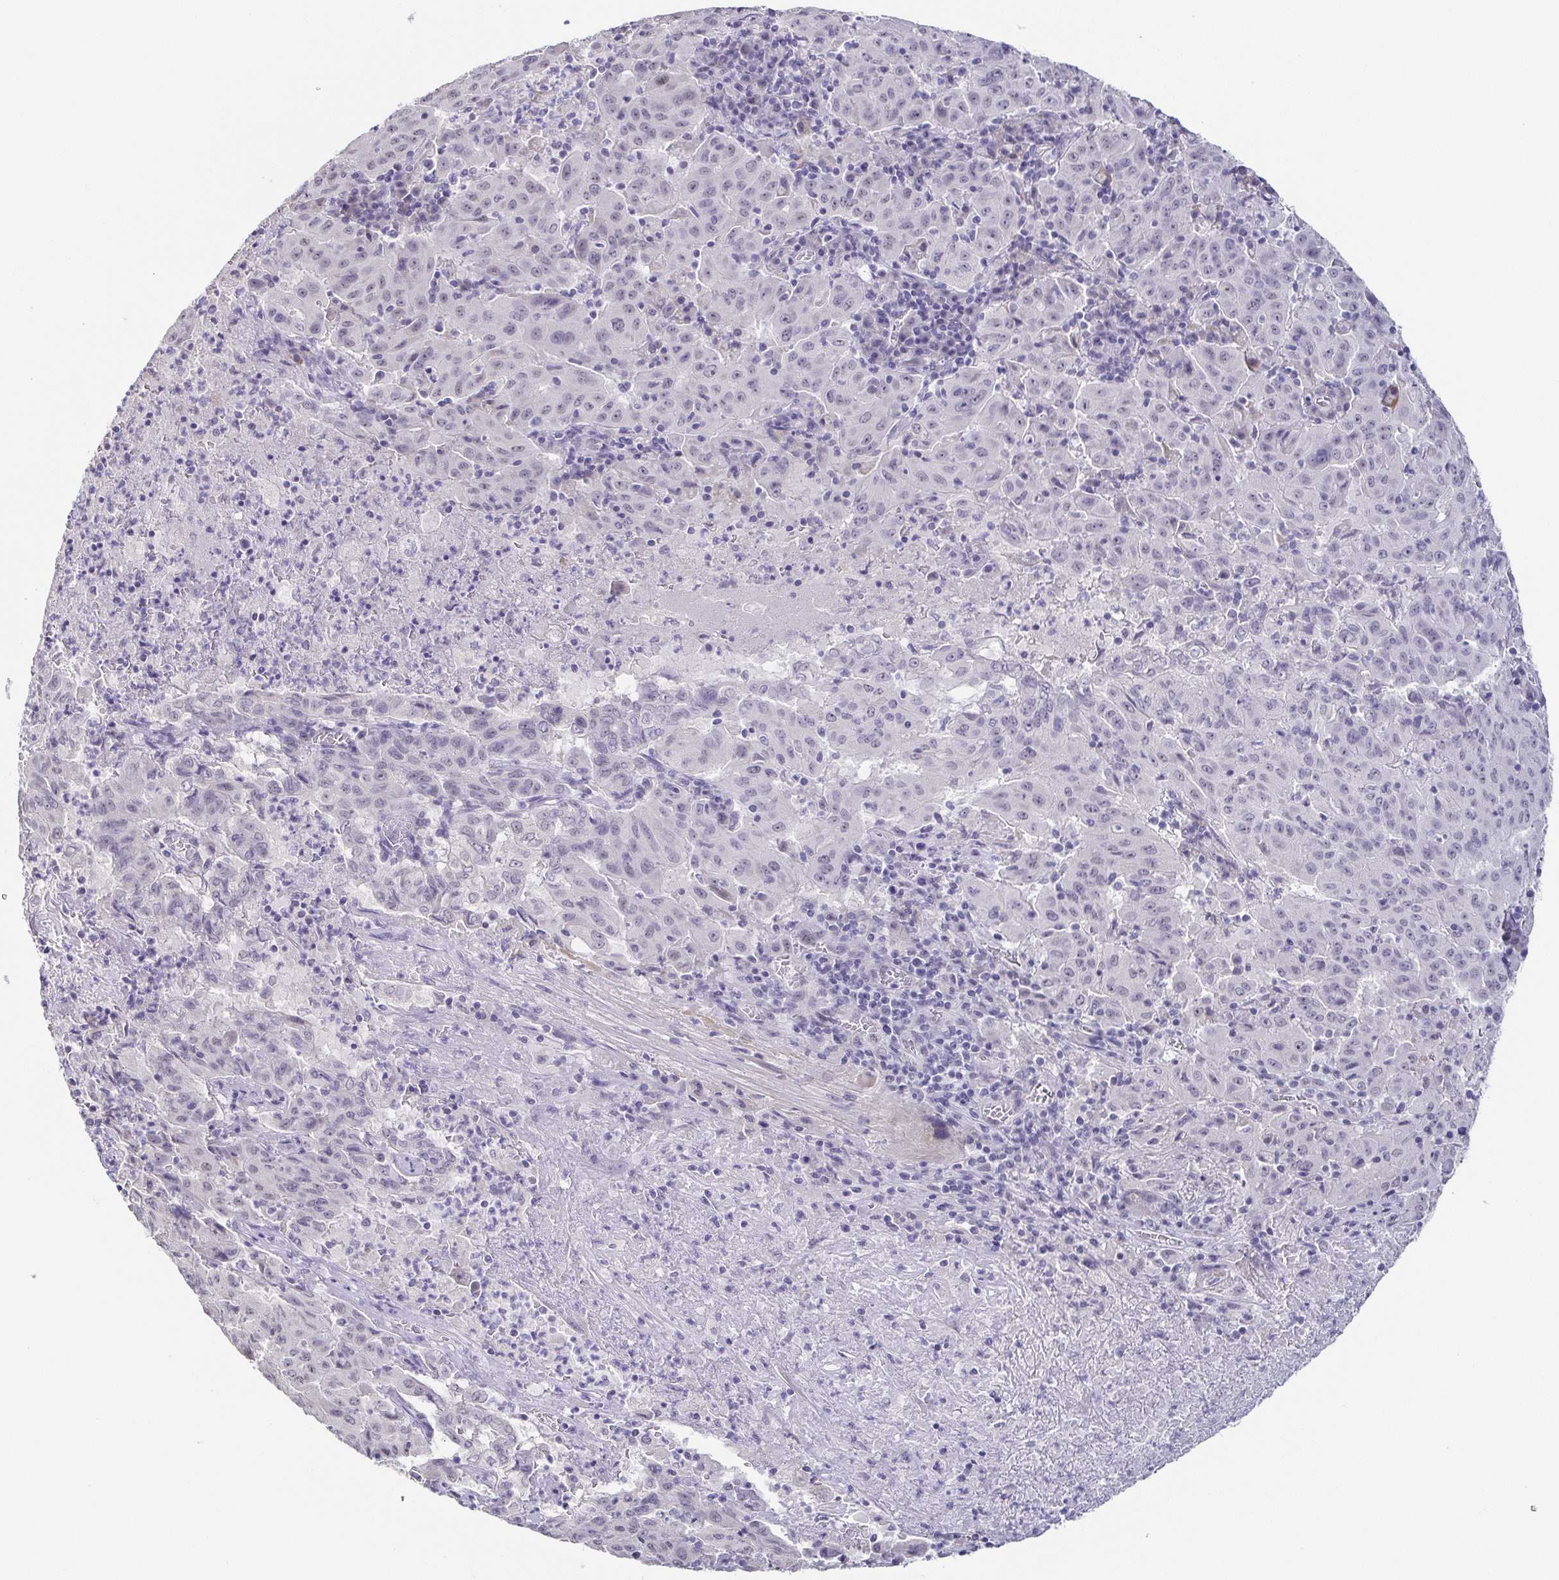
{"staining": {"intensity": "negative", "quantity": "none", "location": "none"}, "tissue": "pancreatic cancer", "cell_type": "Tumor cells", "image_type": "cancer", "snomed": [{"axis": "morphology", "description": "Adenocarcinoma, NOS"}, {"axis": "topography", "description": "Pancreas"}], "caption": "Tumor cells show no significant expression in pancreatic cancer (adenocarcinoma). (DAB immunohistochemistry (IHC) with hematoxylin counter stain).", "gene": "NEFH", "patient": {"sex": "male", "age": 63}}